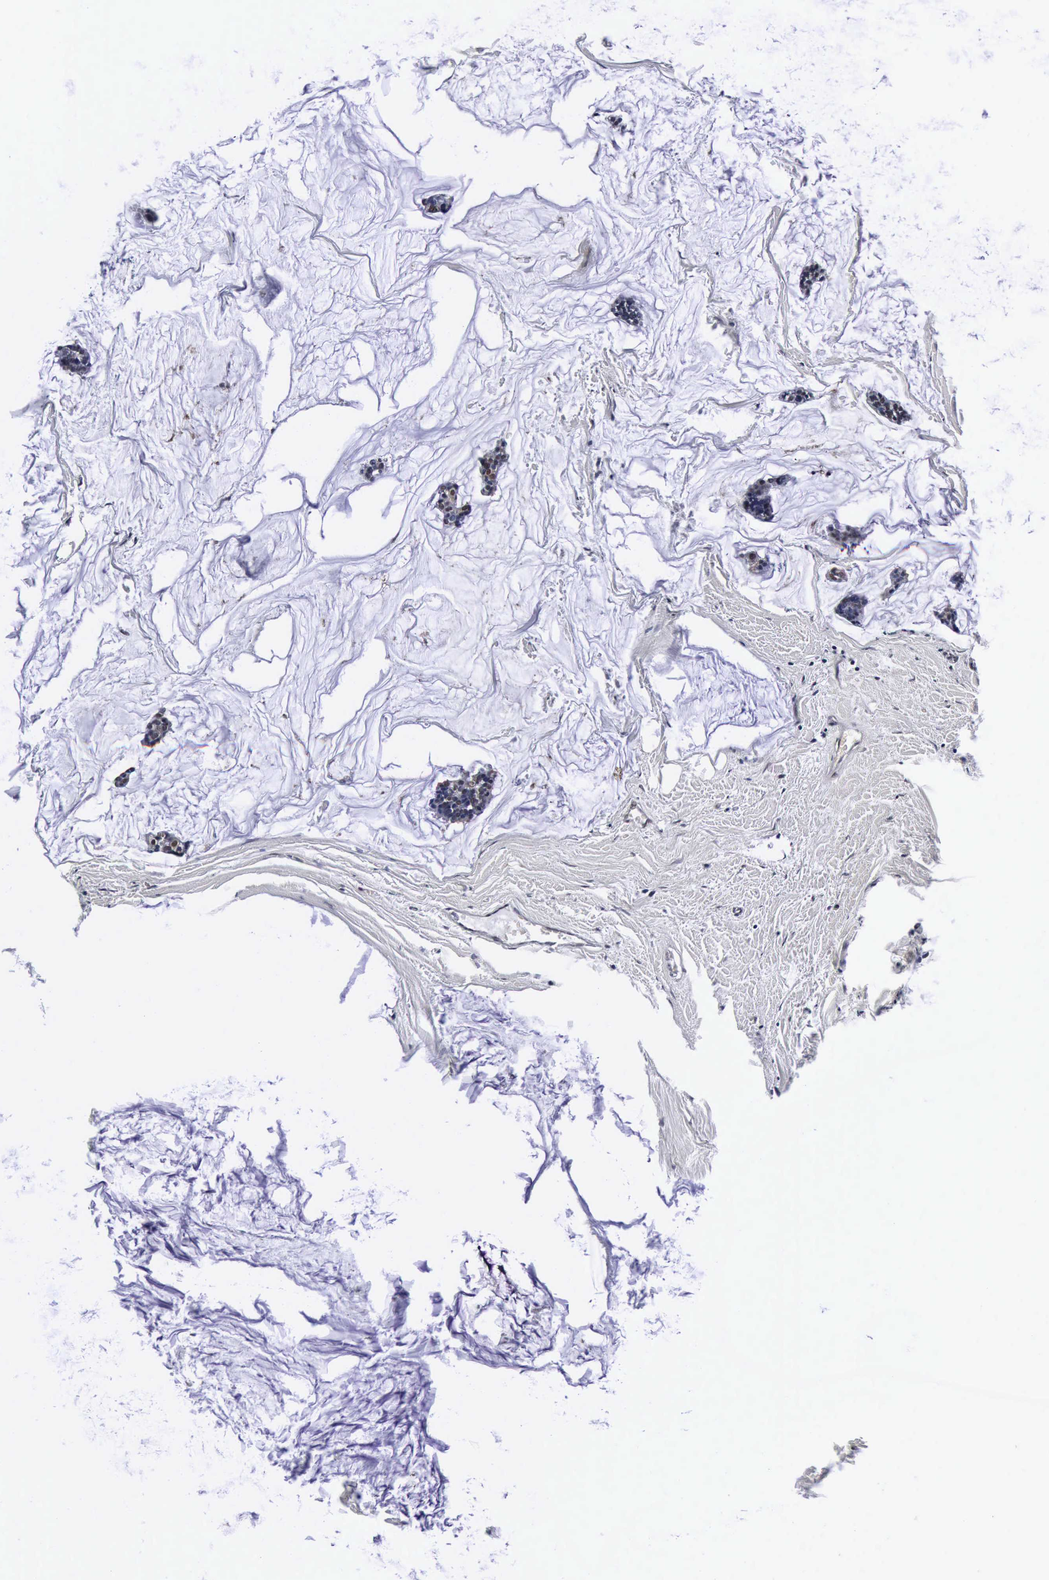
{"staining": {"intensity": "weak", "quantity": ">75%", "location": "nuclear"}, "tissue": "breast cancer", "cell_type": "Tumor cells", "image_type": "cancer", "snomed": [{"axis": "morphology", "description": "Duct carcinoma"}, {"axis": "topography", "description": "Breast"}], "caption": "Immunohistochemistry (IHC) staining of breast cancer (invasive ductal carcinoma), which demonstrates low levels of weak nuclear positivity in approximately >75% of tumor cells indicating weak nuclear protein staining. The staining was performed using DAB (3,3'-diaminobenzidine) (brown) for protein detection and nuclei were counterstained in hematoxylin (blue).", "gene": "UBC", "patient": {"sex": "female", "age": 93}}